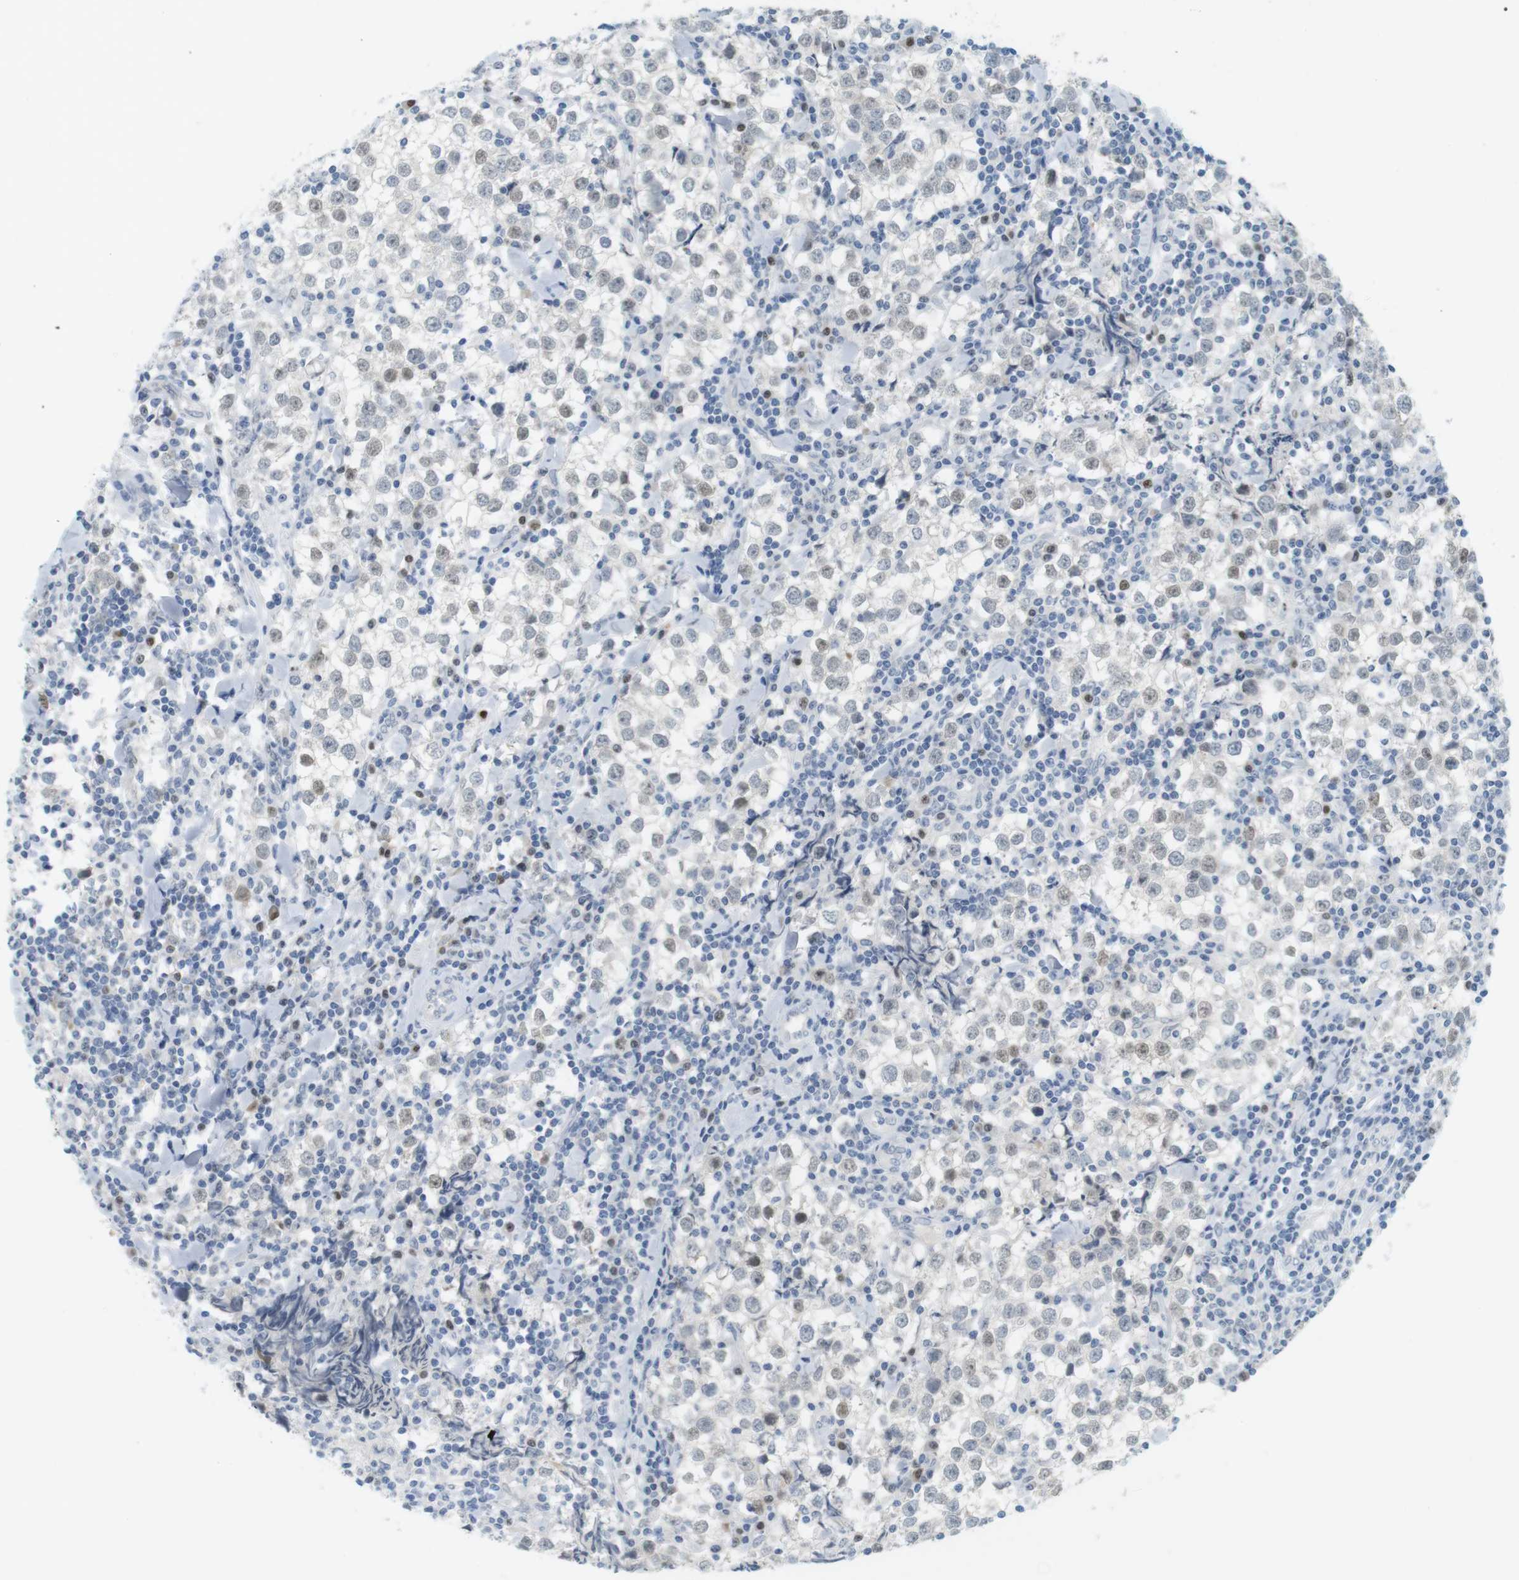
{"staining": {"intensity": "weak", "quantity": "<25%", "location": "nuclear"}, "tissue": "testis cancer", "cell_type": "Tumor cells", "image_type": "cancer", "snomed": [{"axis": "morphology", "description": "Seminoma, NOS"}, {"axis": "morphology", "description": "Carcinoma, Embryonal, NOS"}, {"axis": "topography", "description": "Testis"}], "caption": "The immunohistochemistry micrograph has no significant positivity in tumor cells of testis seminoma tissue. (Brightfield microscopy of DAB IHC at high magnification).", "gene": "CREB3L2", "patient": {"sex": "male", "age": 36}}